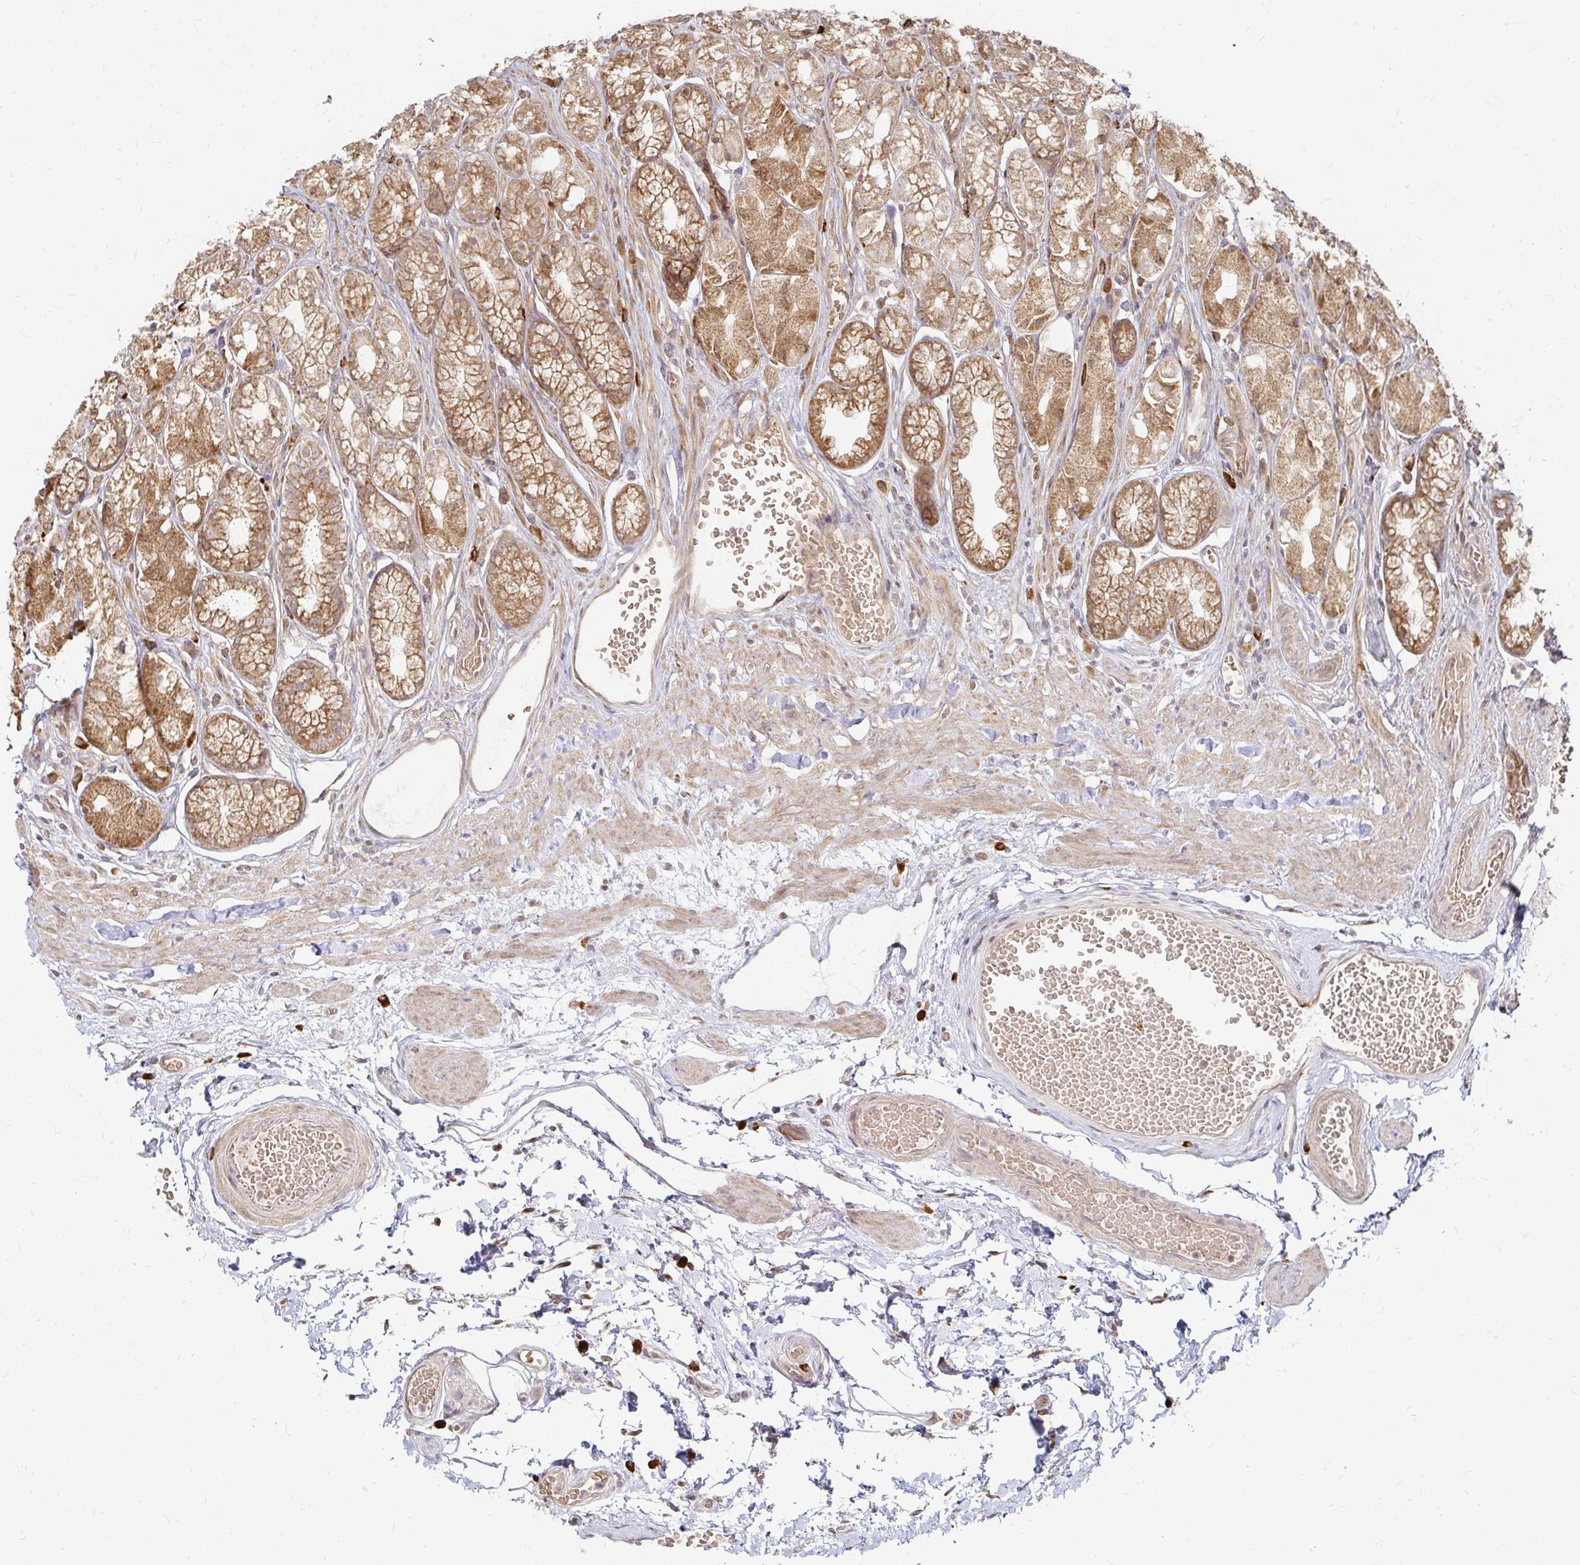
{"staining": {"intensity": "moderate", "quantity": ">75%", "location": "cytoplasmic/membranous"}, "tissue": "stomach", "cell_type": "Glandular cells", "image_type": "normal", "snomed": [{"axis": "morphology", "description": "Normal tissue, NOS"}, {"axis": "topography", "description": "Smooth muscle"}, {"axis": "topography", "description": "Stomach"}], "caption": "Unremarkable stomach reveals moderate cytoplasmic/membranous expression in about >75% of glandular cells, visualized by immunohistochemistry.", "gene": "CAST", "patient": {"sex": "male", "age": 70}}